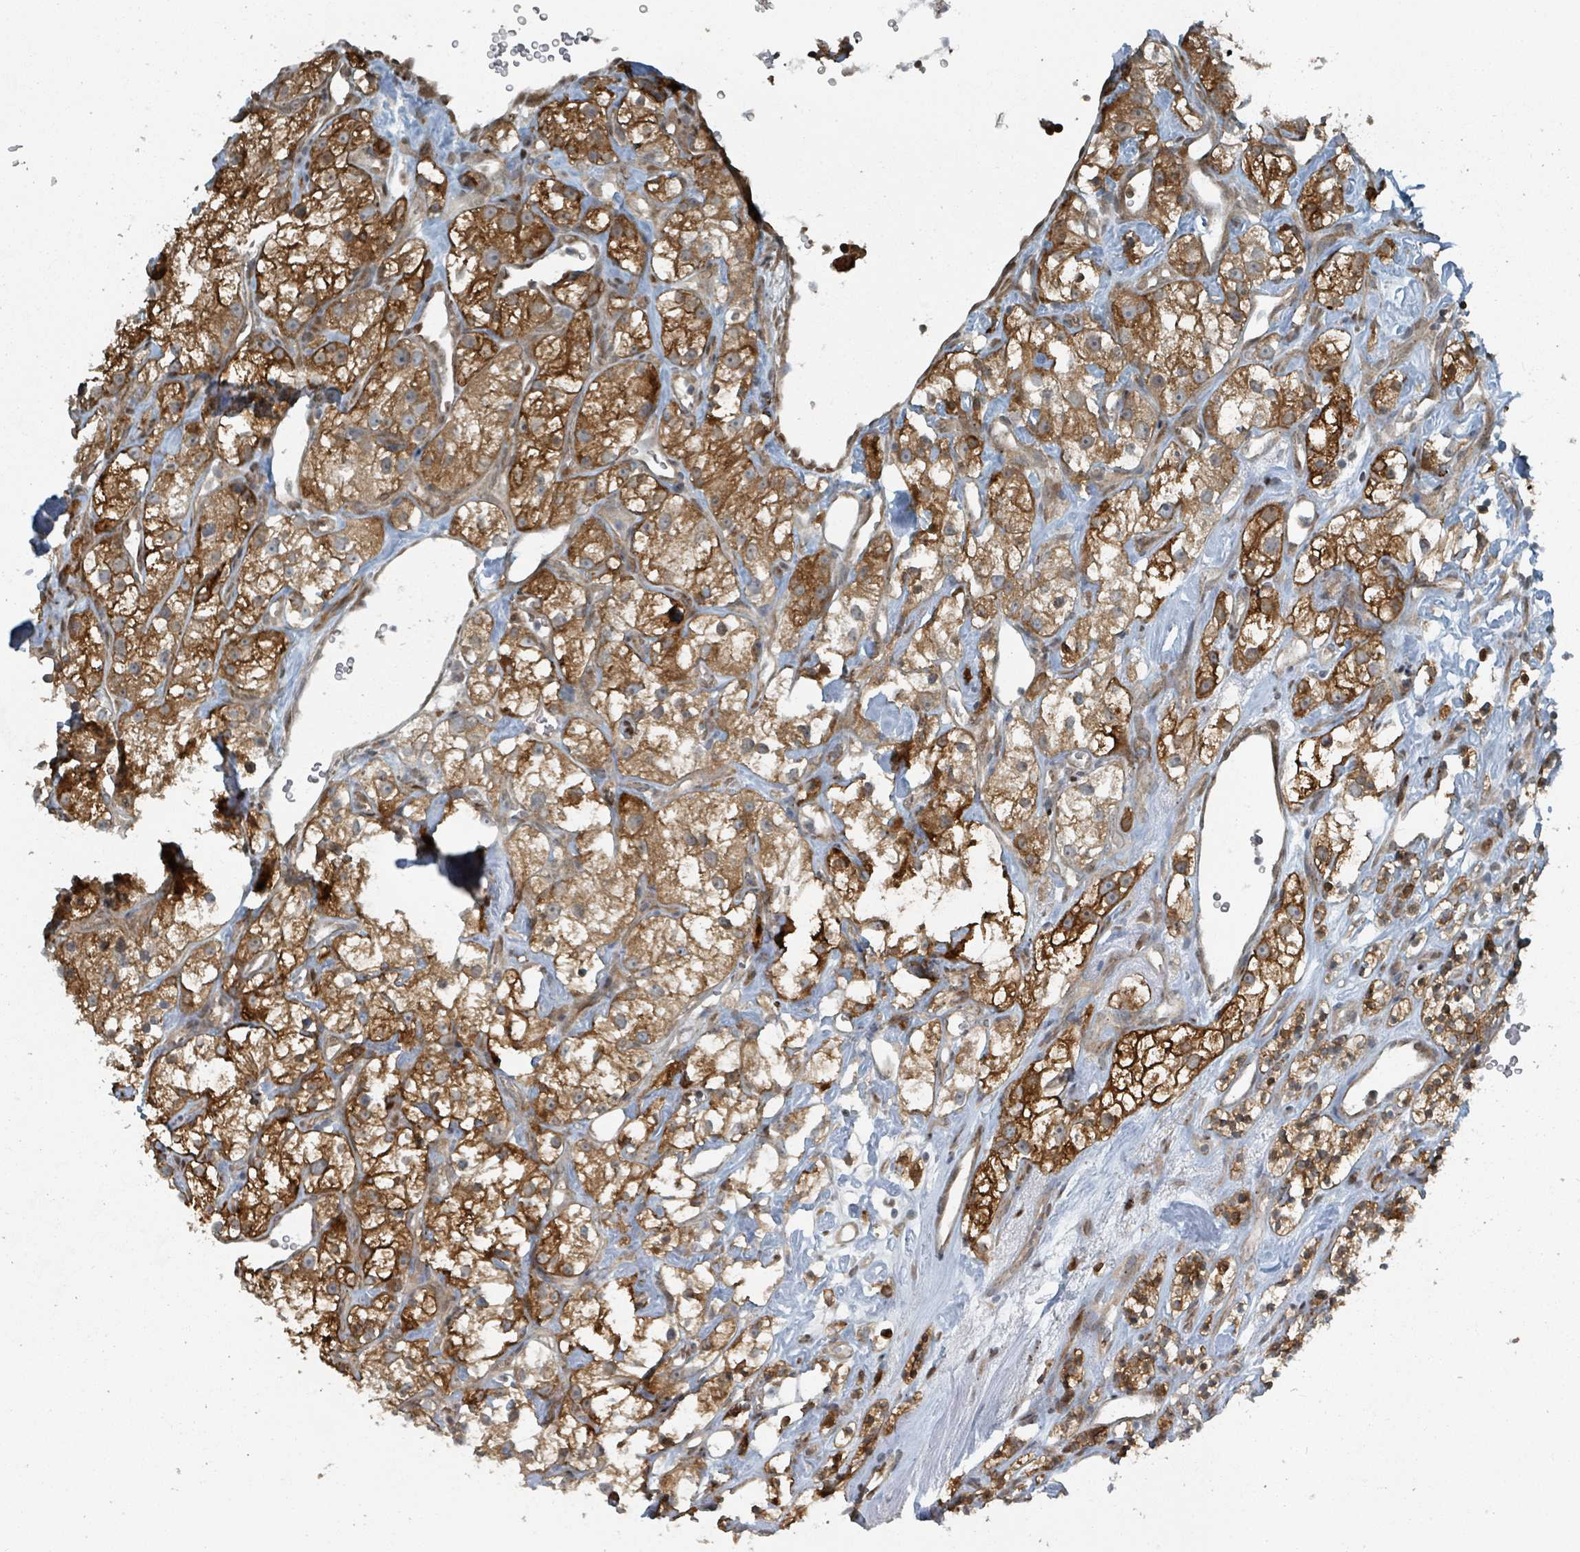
{"staining": {"intensity": "strong", "quantity": ">75%", "location": "cytoplasmic/membranous"}, "tissue": "renal cancer", "cell_type": "Tumor cells", "image_type": "cancer", "snomed": [{"axis": "morphology", "description": "Adenocarcinoma, NOS"}, {"axis": "topography", "description": "Kidney"}], "caption": "Immunohistochemistry (DAB (3,3'-diaminobenzidine)) staining of human renal cancer reveals strong cytoplasmic/membranous protein staining in approximately >75% of tumor cells. (Stains: DAB (3,3'-diaminobenzidine) in brown, nuclei in blue, Microscopy: brightfield microscopy at high magnification).", "gene": "RHPN2", "patient": {"sex": "male", "age": 77}}